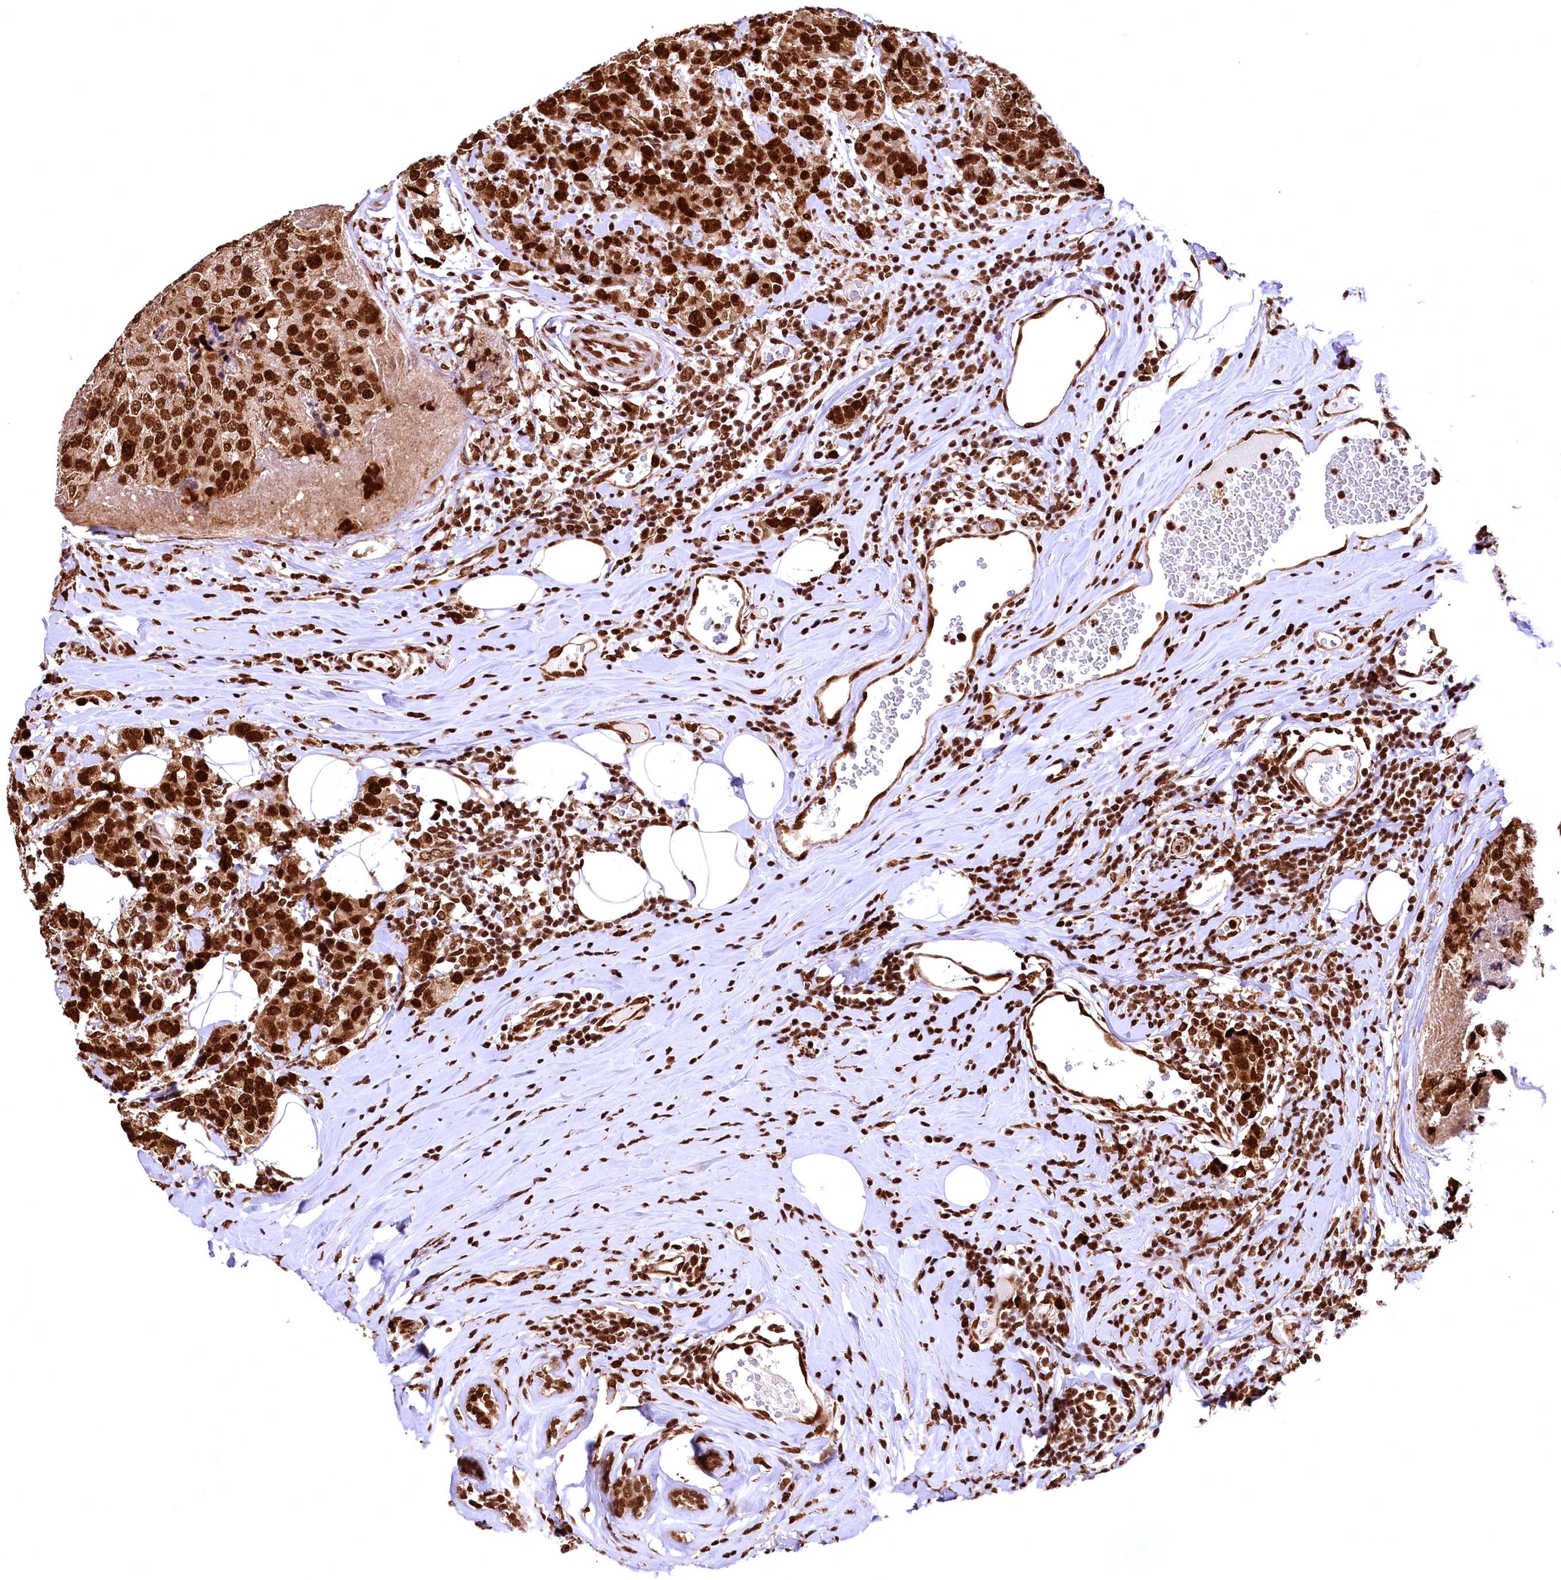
{"staining": {"intensity": "strong", "quantity": ">75%", "location": "nuclear"}, "tissue": "breast cancer", "cell_type": "Tumor cells", "image_type": "cancer", "snomed": [{"axis": "morphology", "description": "Lobular carcinoma"}, {"axis": "topography", "description": "Breast"}], "caption": "Protein expression analysis of human lobular carcinoma (breast) reveals strong nuclear expression in approximately >75% of tumor cells.", "gene": "PDS5B", "patient": {"sex": "female", "age": 59}}